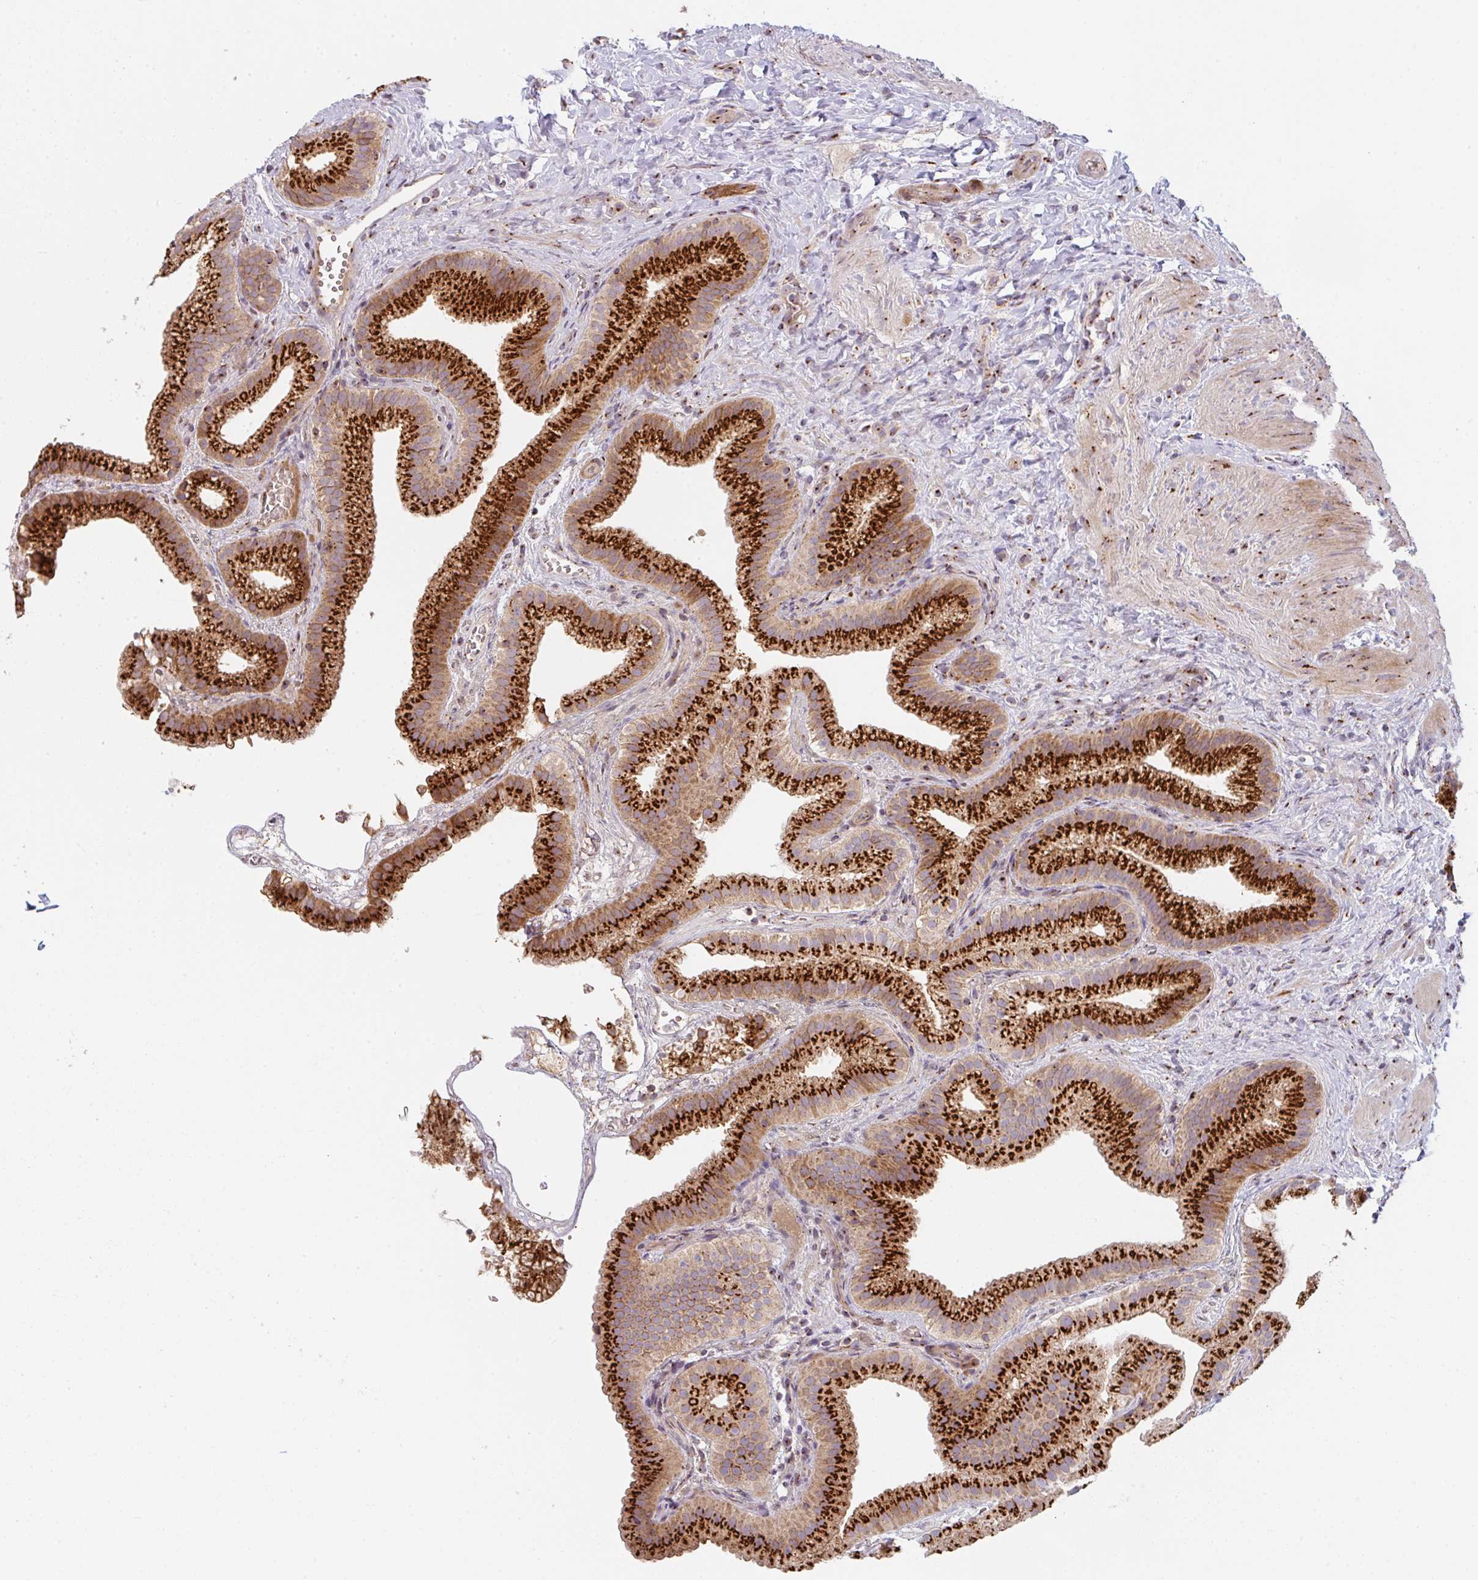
{"staining": {"intensity": "strong", "quantity": ">75%", "location": "cytoplasmic/membranous"}, "tissue": "gallbladder", "cell_type": "Glandular cells", "image_type": "normal", "snomed": [{"axis": "morphology", "description": "Normal tissue, NOS"}, {"axis": "topography", "description": "Gallbladder"}], "caption": "A brown stain labels strong cytoplasmic/membranous expression of a protein in glandular cells of normal human gallbladder.", "gene": "GVQW3", "patient": {"sex": "female", "age": 63}}